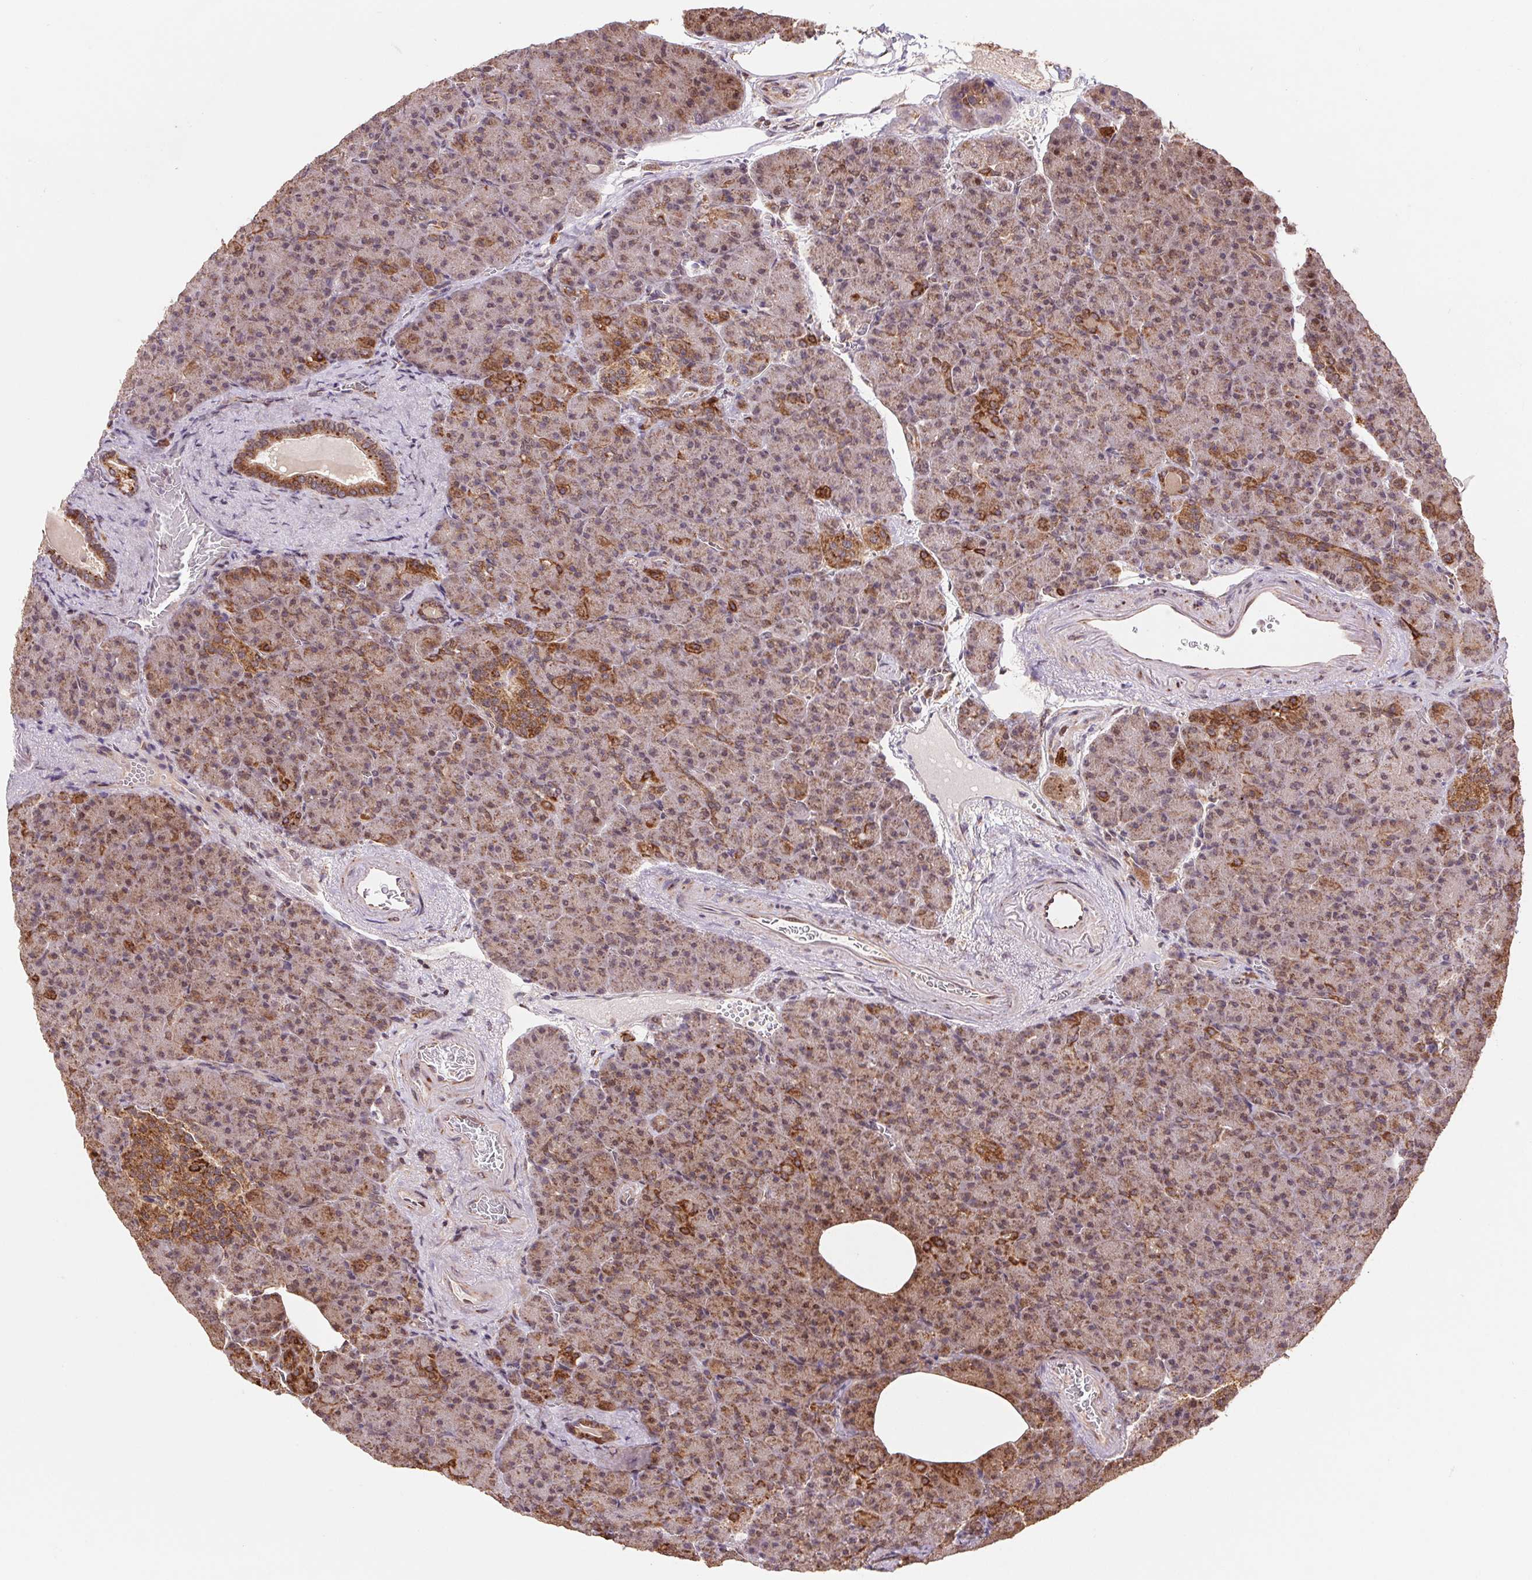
{"staining": {"intensity": "moderate", "quantity": ">75%", "location": "cytoplasmic/membranous"}, "tissue": "pancreas", "cell_type": "Exocrine glandular cells", "image_type": "normal", "snomed": [{"axis": "morphology", "description": "Normal tissue, NOS"}, {"axis": "topography", "description": "Pancreas"}], "caption": "IHC micrograph of normal pancreas: human pancreas stained using immunohistochemistry (IHC) reveals medium levels of moderate protein expression localized specifically in the cytoplasmic/membranous of exocrine glandular cells, appearing as a cytoplasmic/membranous brown color.", "gene": "PDHA1", "patient": {"sex": "female", "age": 74}}